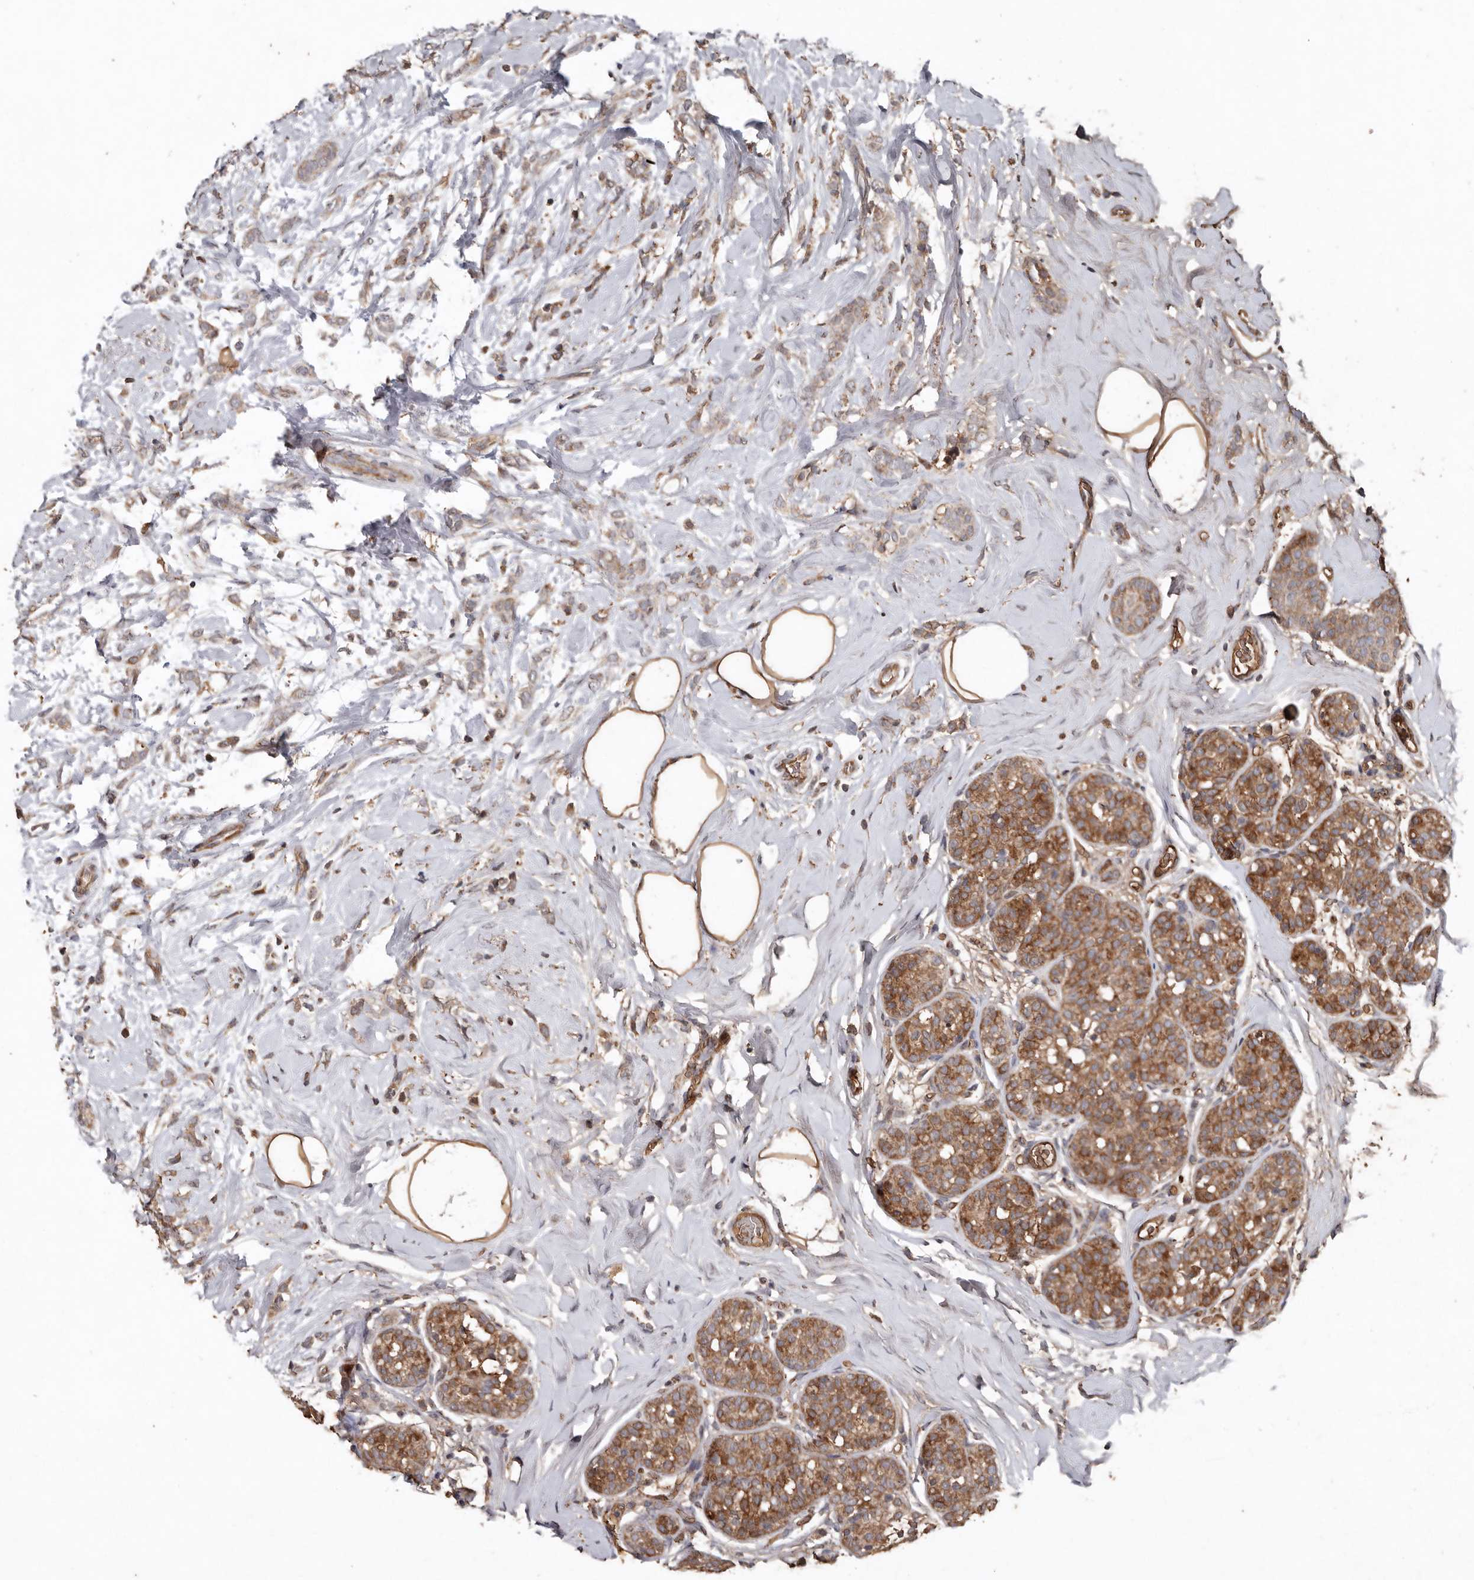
{"staining": {"intensity": "weak", "quantity": ">75%", "location": "cytoplasmic/membranous"}, "tissue": "breast cancer", "cell_type": "Tumor cells", "image_type": "cancer", "snomed": [{"axis": "morphology", "description": "Lobular carcinoma, in situ"}, {"axis": "morphology", "description": "Lobular carcinoma"}, {"axis": "topography", "description": "Breast"}], "caption": "Protein staining of breast cancer (lobular carcinoma) tissue shows weak cytoplasmic/membranous positivity in about >75% of tumor cells. The protein is stained brown, and the nuclei are stained in blue (DAB IHC with brightfield microscopy, high magnification).", "gene": "RANBP17", "patient": {"sex": "female", "age": 41}}